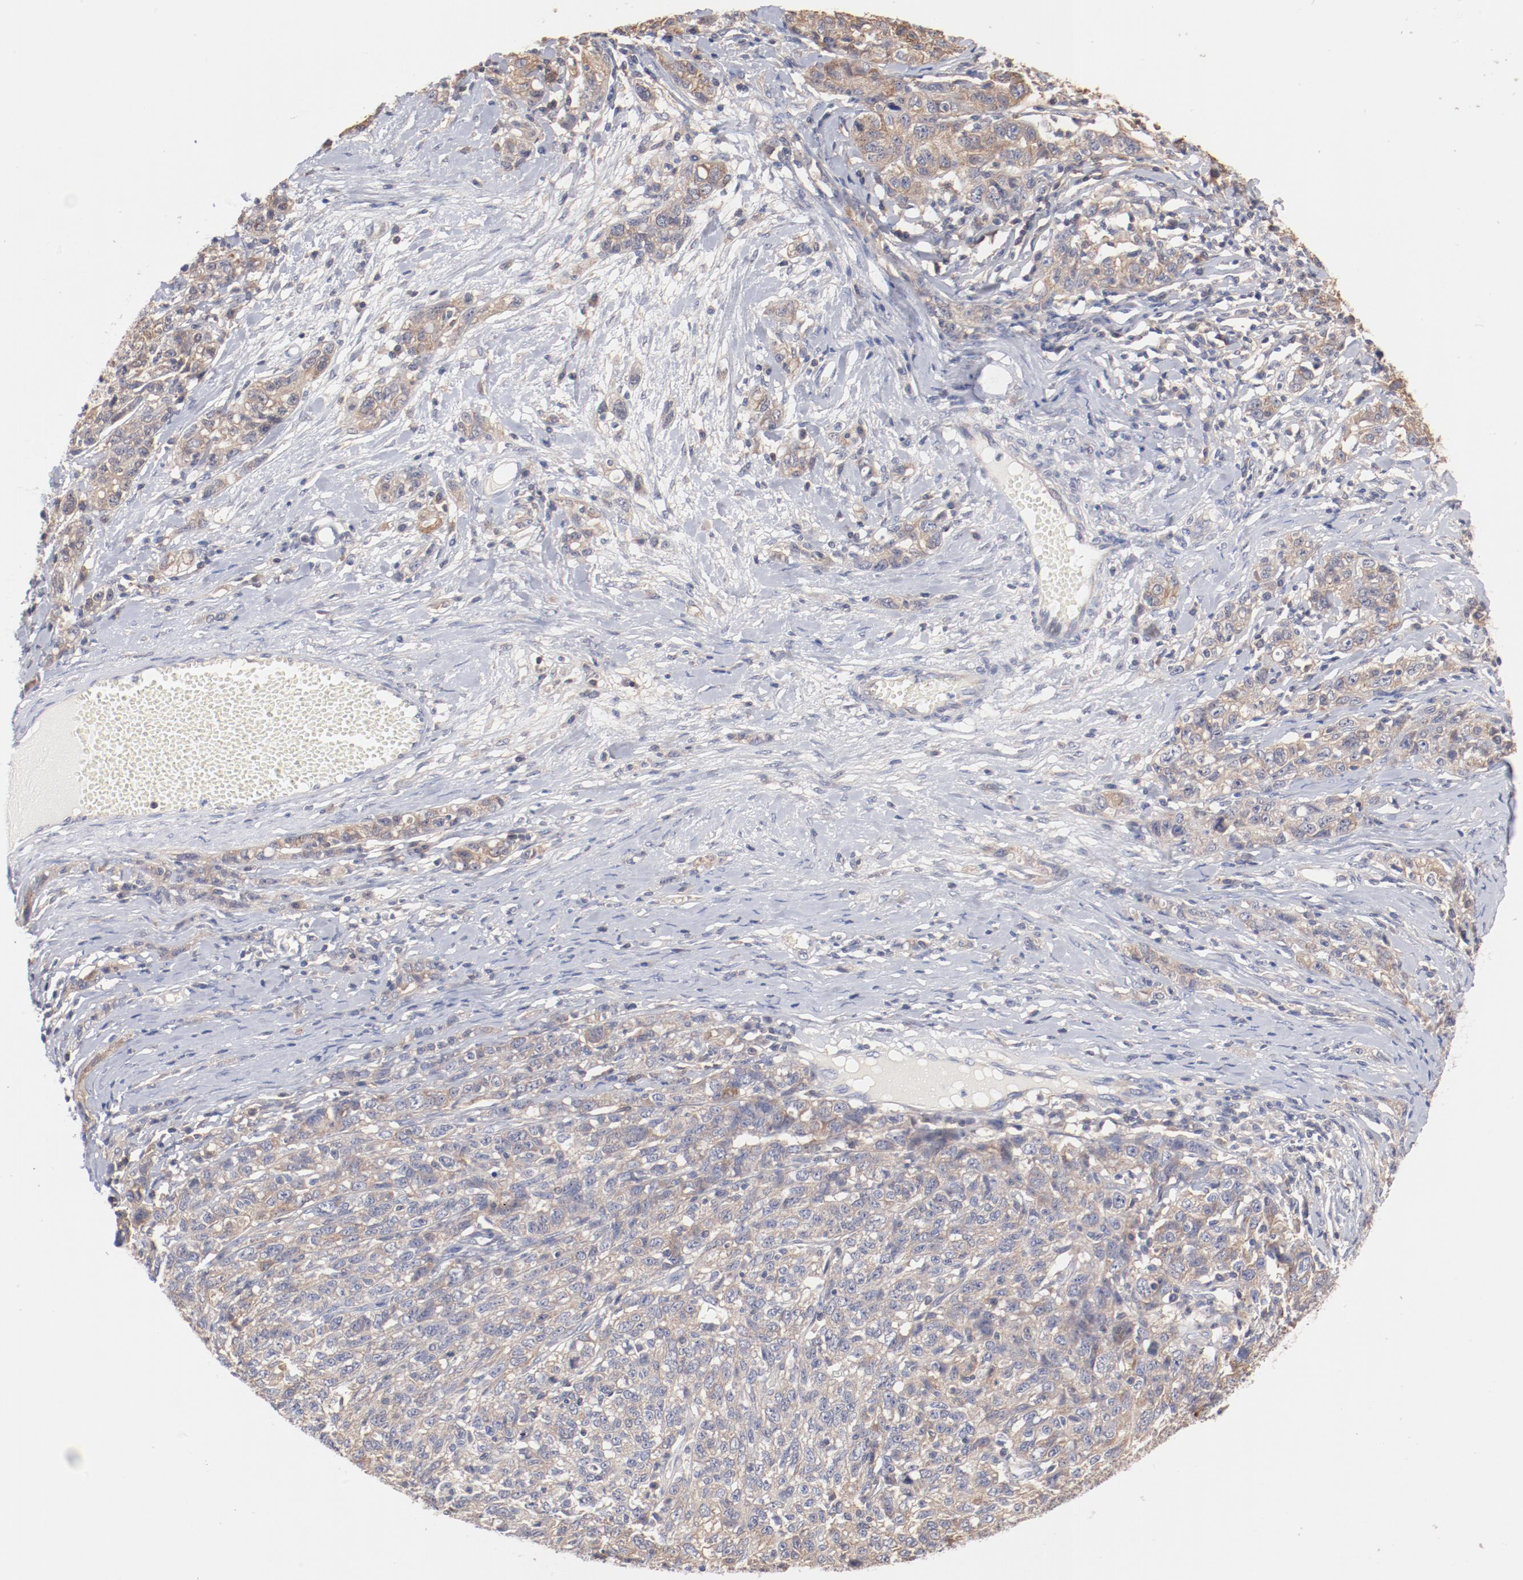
{"staining": {"intensity": "weak", "quantity": ">75%", "location": "cytoplasmic/membranous"}, "tissue": "ovarian cancer", "cell_type": "Tumor cells", "image_type": "cancer", "snomed": [{"axis": "morphology", "description": "Cystadenocarcinoma, serous, NOS"}, {"axis": "topography", "description": "Ovary"}], "caption": "A low amount of weak cytoplasmic/membranous staining is present in approximately >75% of tumor cells in ovarian serous cystadenocarcinoma tissue.", "gene": "SETD3", "patient": {"sex": "female", "age": 71}}